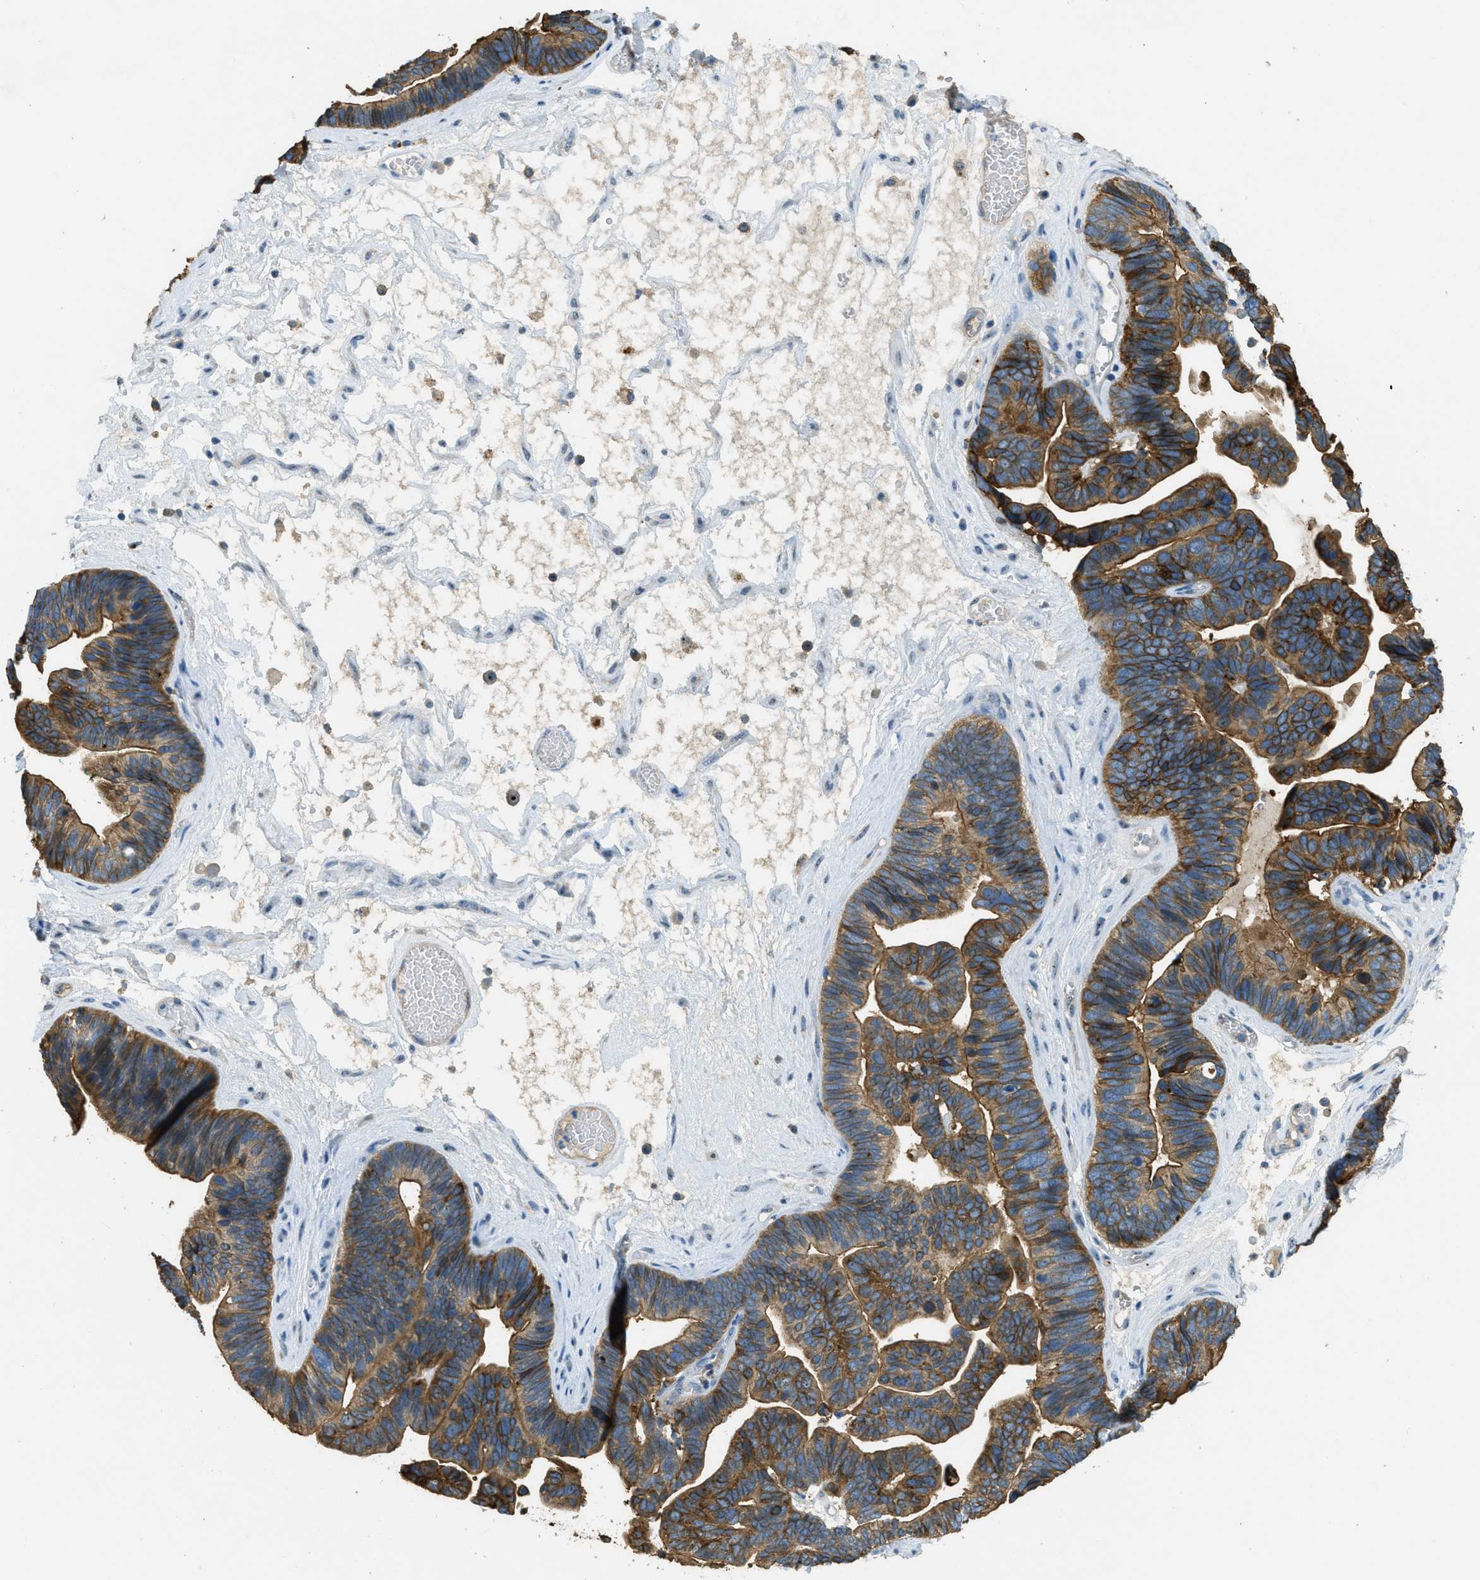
{"staining": {"intensity": "moderate", "quantity": ">75%", "location": "cytoplasmic/membranous"}, "tissue": "ovarian cancer", "cell_type": "Tumor cells", "image_type": "cancer", "snomed": [{"axis": "morphology", "description": "Cystadenocarcinoma, serous, NOS"}, {"axis": "topography", "description": "Ovary"}], "caption": "An image of serous cystadenocarcinoma (ovarian) stained for a protein exhibits moderate cytoplasmic/membranous brown staining in tumor cells.", "gene": "OSMR", "patient": {"sex": "female", "age": 56}}